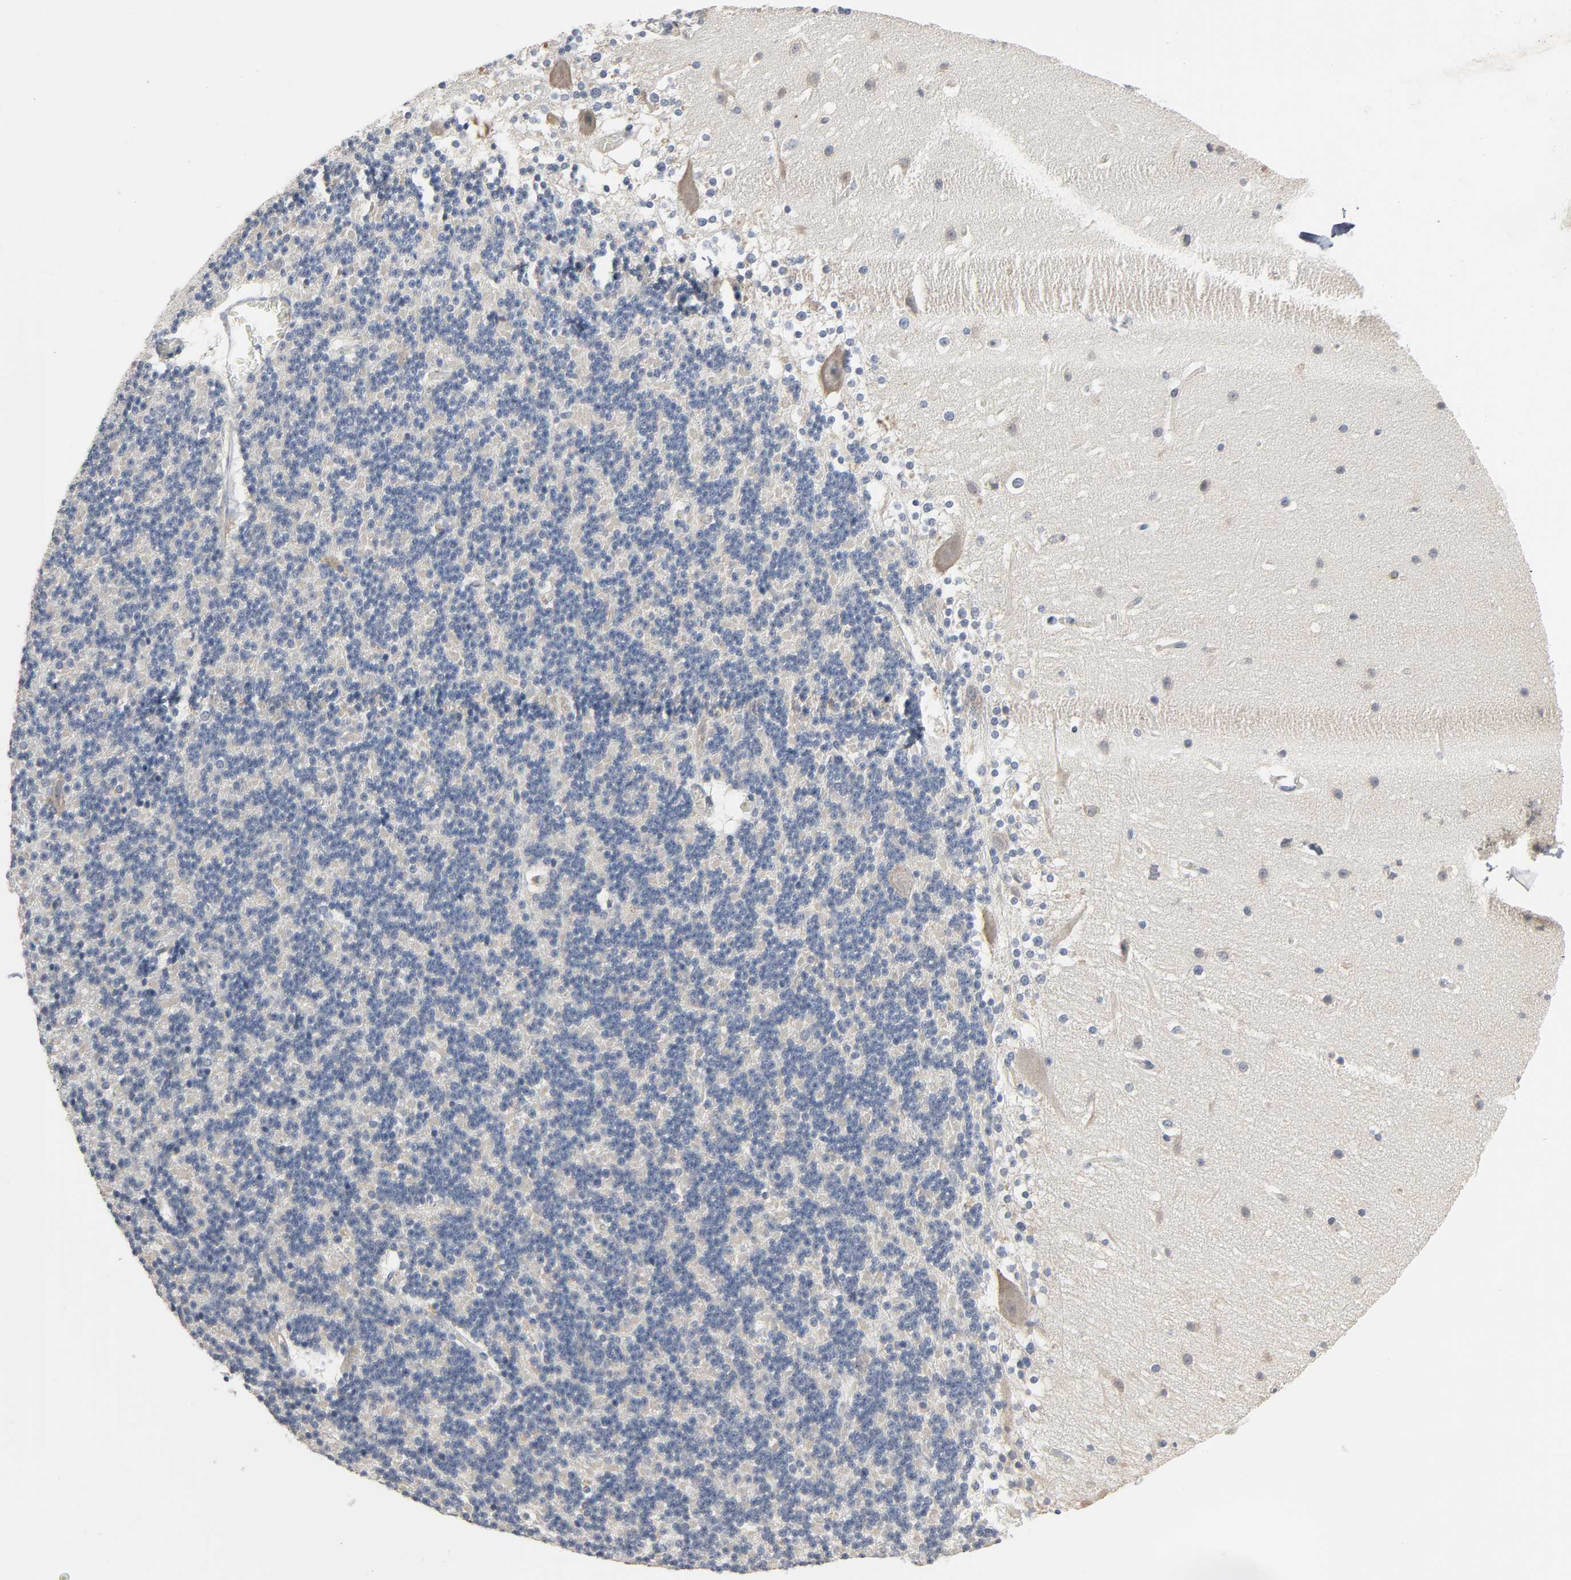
{"staining": {"intensity": "weak", "quantity": "25%-75%", "location": "cytoplasmic/membranous"}, "tissue": "cerebellum", "cell_type": "Cells in granular layer", "image_type": "normal", "snomed": [{"axis": "morphology", "description": "Normal tissue, NOS"}, {"axis": "topography", "description": "Cerebellum"}], "caption": "This photomicrograph shows normal cerebellum stained with IHC to label a protein in brown. The cytoplasmic/membranous of cells in granular layer show weak positivity for the protein. Nuclei are counter-stained blue.", "gene": "CD4", "patient": {"sex": "female", "age": 19}}